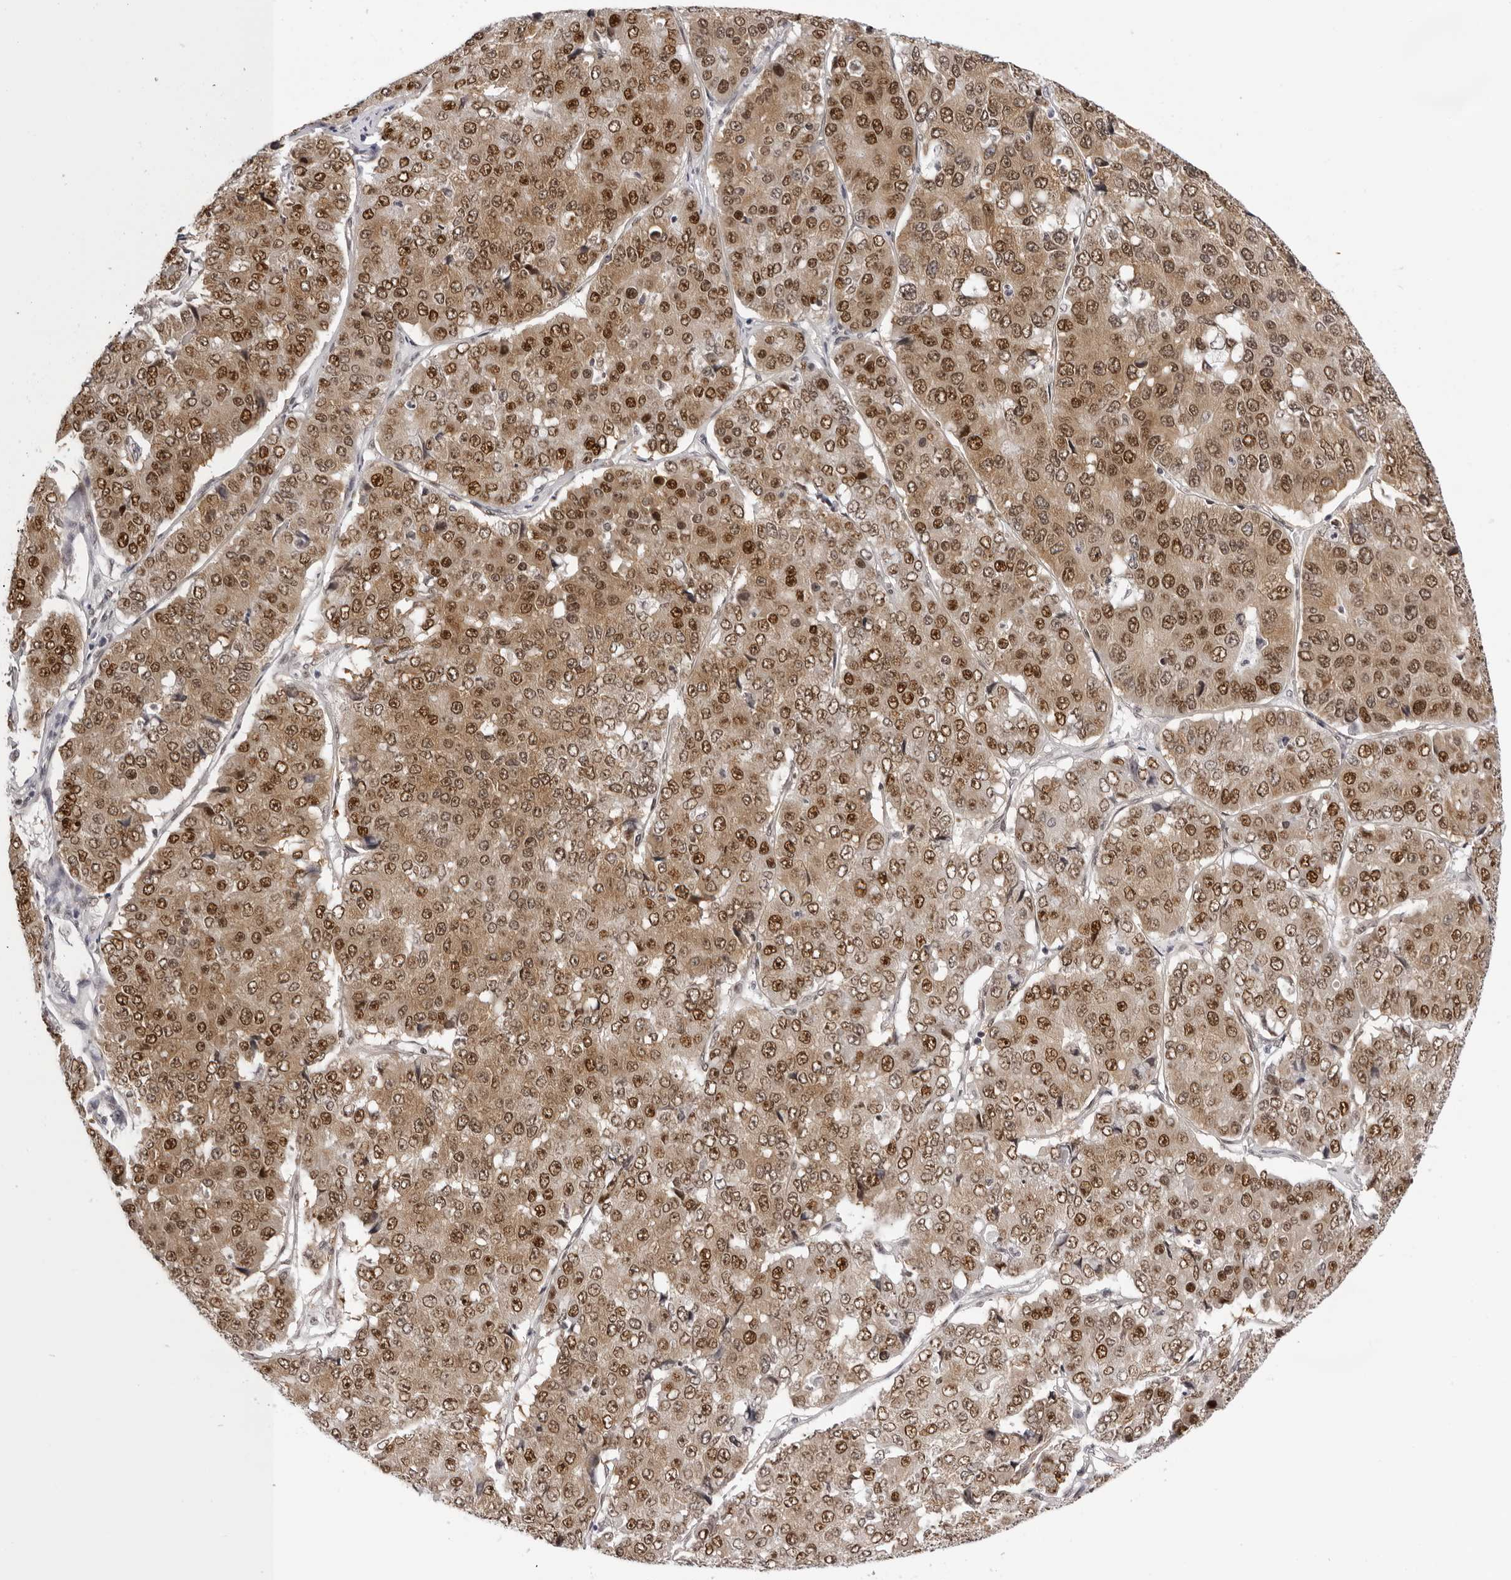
{"staining": {"intensity": "strong", "quantity": ">75%", "location": "nuclear"}, "tissue": "pancreatic cancer", "cell_type": "Tumor cells", "image_type": "cancer", "snomed": [{"axis": "morphology", "description": "Adenocarcinoma, NOS"}, {"axis": "topography", "description": "Pancreas"}], "caption": "This micrograph shows adenocarcinoma (pancreatic) stained with immunohistochemistry (IHC) to label a protein in brown. The nuclear of tumor cells show strong positivity for the protein. Nuclei are counter-stained blue.", "gene": "WDR77", "patient": {"sex": "male", "age": 50}}